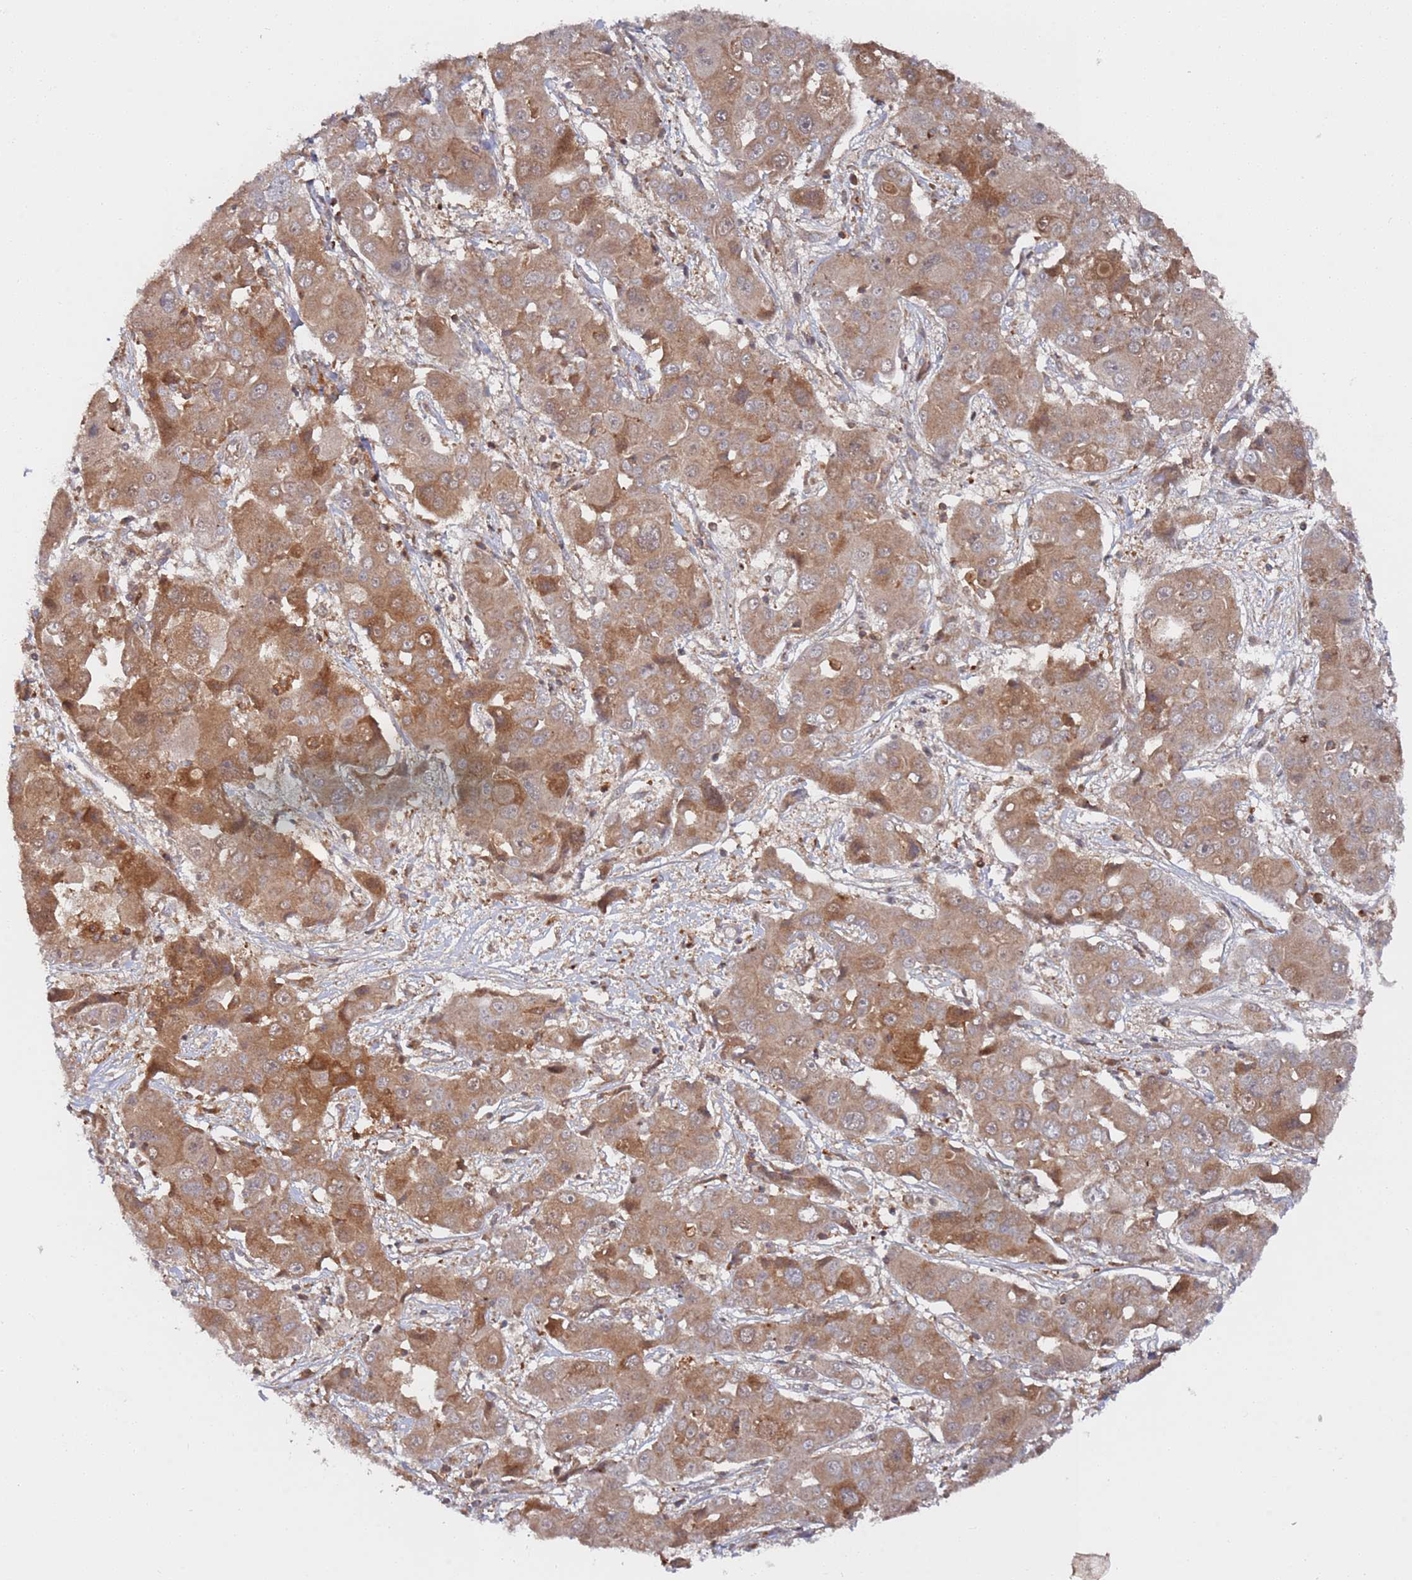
{"staining": {"intensity": "moderate", "quantity": ">75%", "location": "cytoplasmic/membranous"}, "tissue": "liver cancer", "cell_type": "Tumor cells", "image_type": "cancer", "snomed": [{"axis": "morphology", "description": "Cholangiocarcinoma"}, {"axis": "topography", "description": "Liver"}], "caption": "Liver cancer stained with a brown dye demonstrates moderate cytoplasmic/membranous positive expression in approximately >75% of tumor cells.", "gene": "DDX60", "patient": {"sex": "male", "age": 67}}